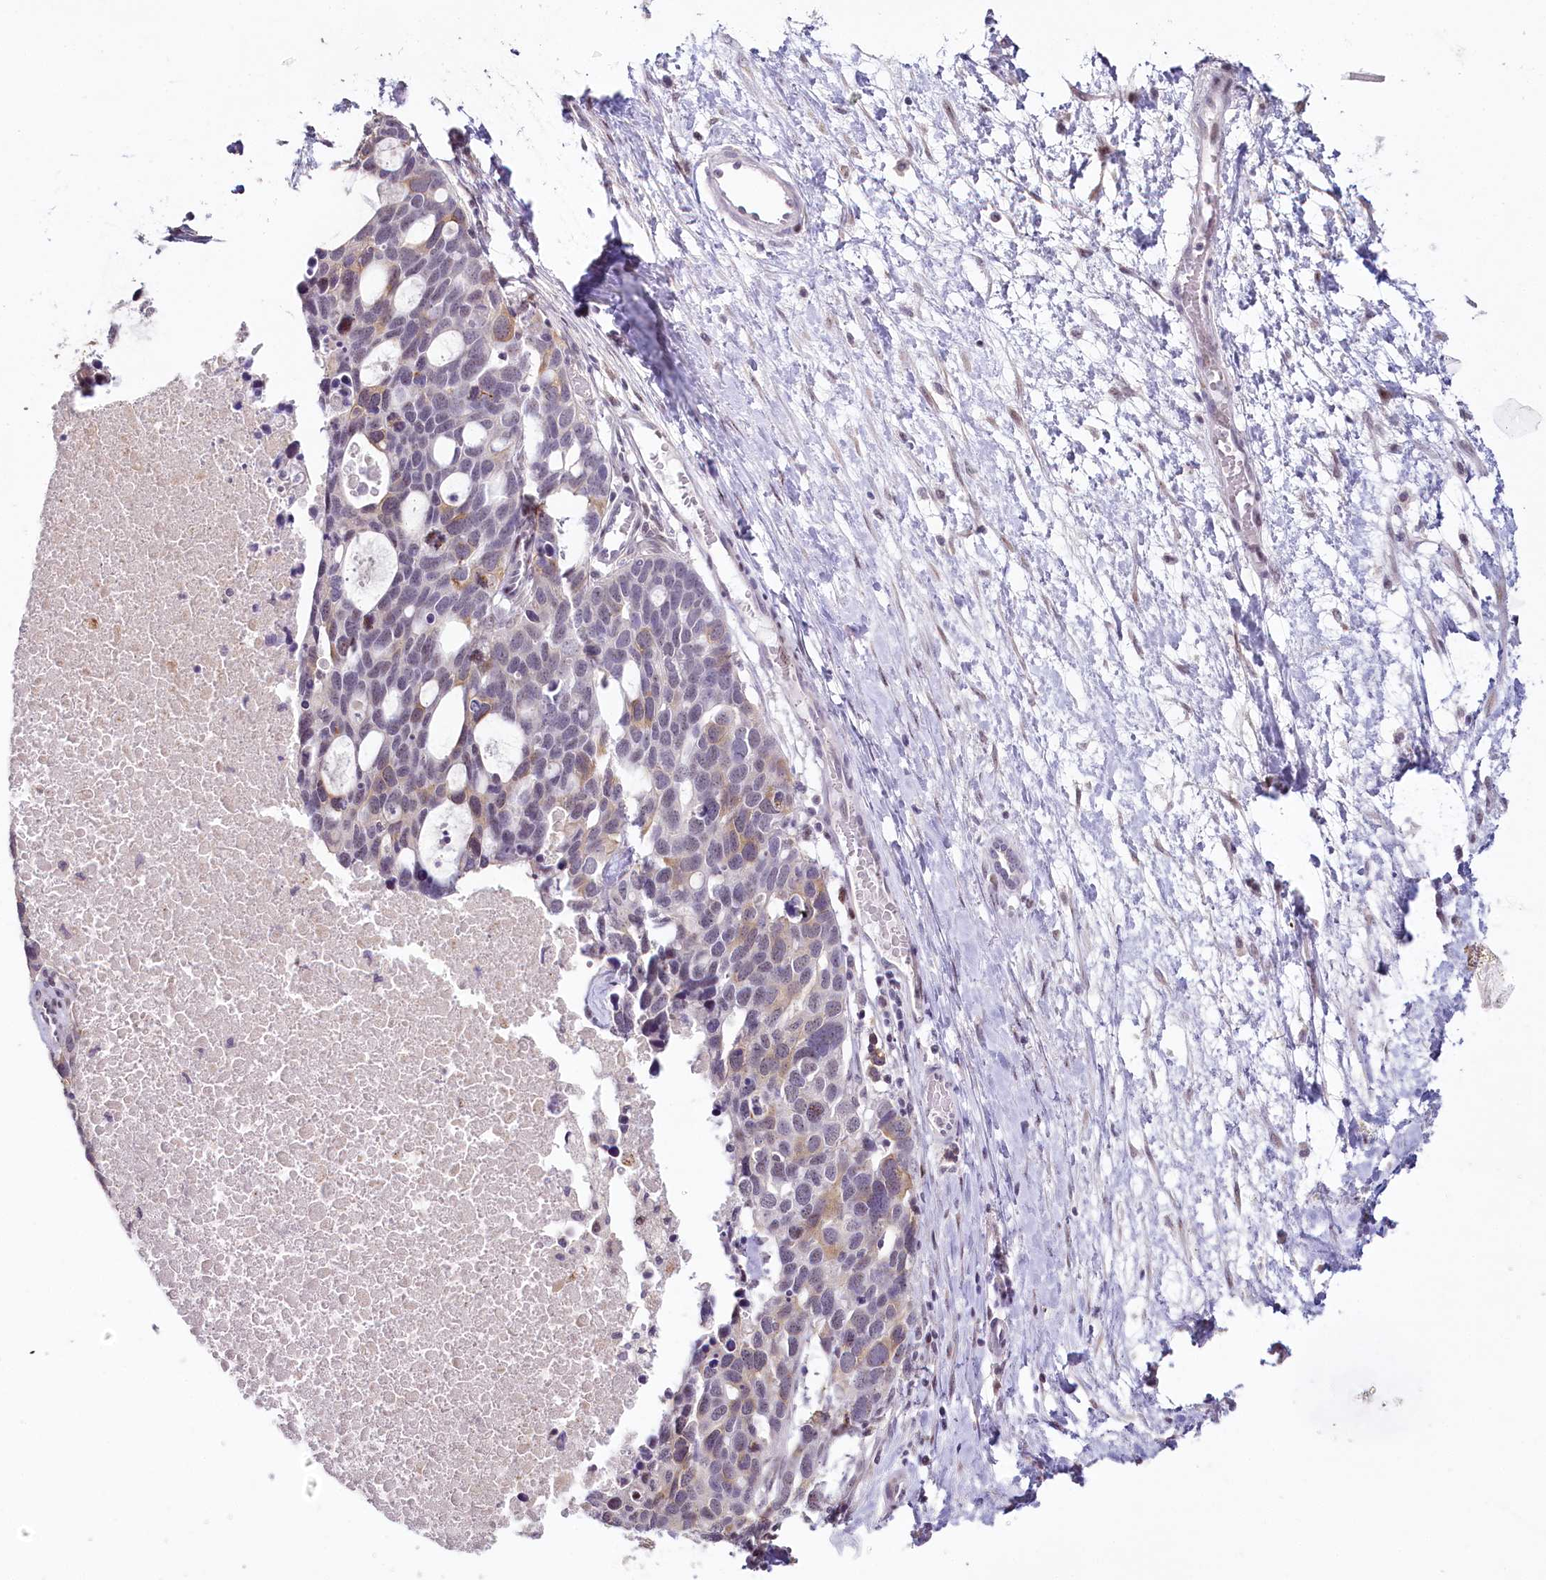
{"staining": {"intensity": "moderate", "quantity": "25%-75%", "location": "cytoplasmic/membranous,nuclear"}, "tissue": "ovarian cancer", "cell_type": "Tumor cells", "image_type": "cancer", "snomed": [{"axis": "morphology", "description": "Cystadenocarcinoma, serous, NOS"}, {"axis": "topography", "description": "Ovary"}], "caption": "Moderate cytoplasmic/membranous and nuclear protein expression is identified in about 25%-75% of tumor cells in ovarian serous cystadenocarcinoma. The staining is performed using DAB (3,3'-diaminobenzidine) brown chromogen to label protein expression. The nuclei are counter-stained blue using hematoxylin.", "gene": "HPD", "patient": {"sex": "female", "age": 54}}